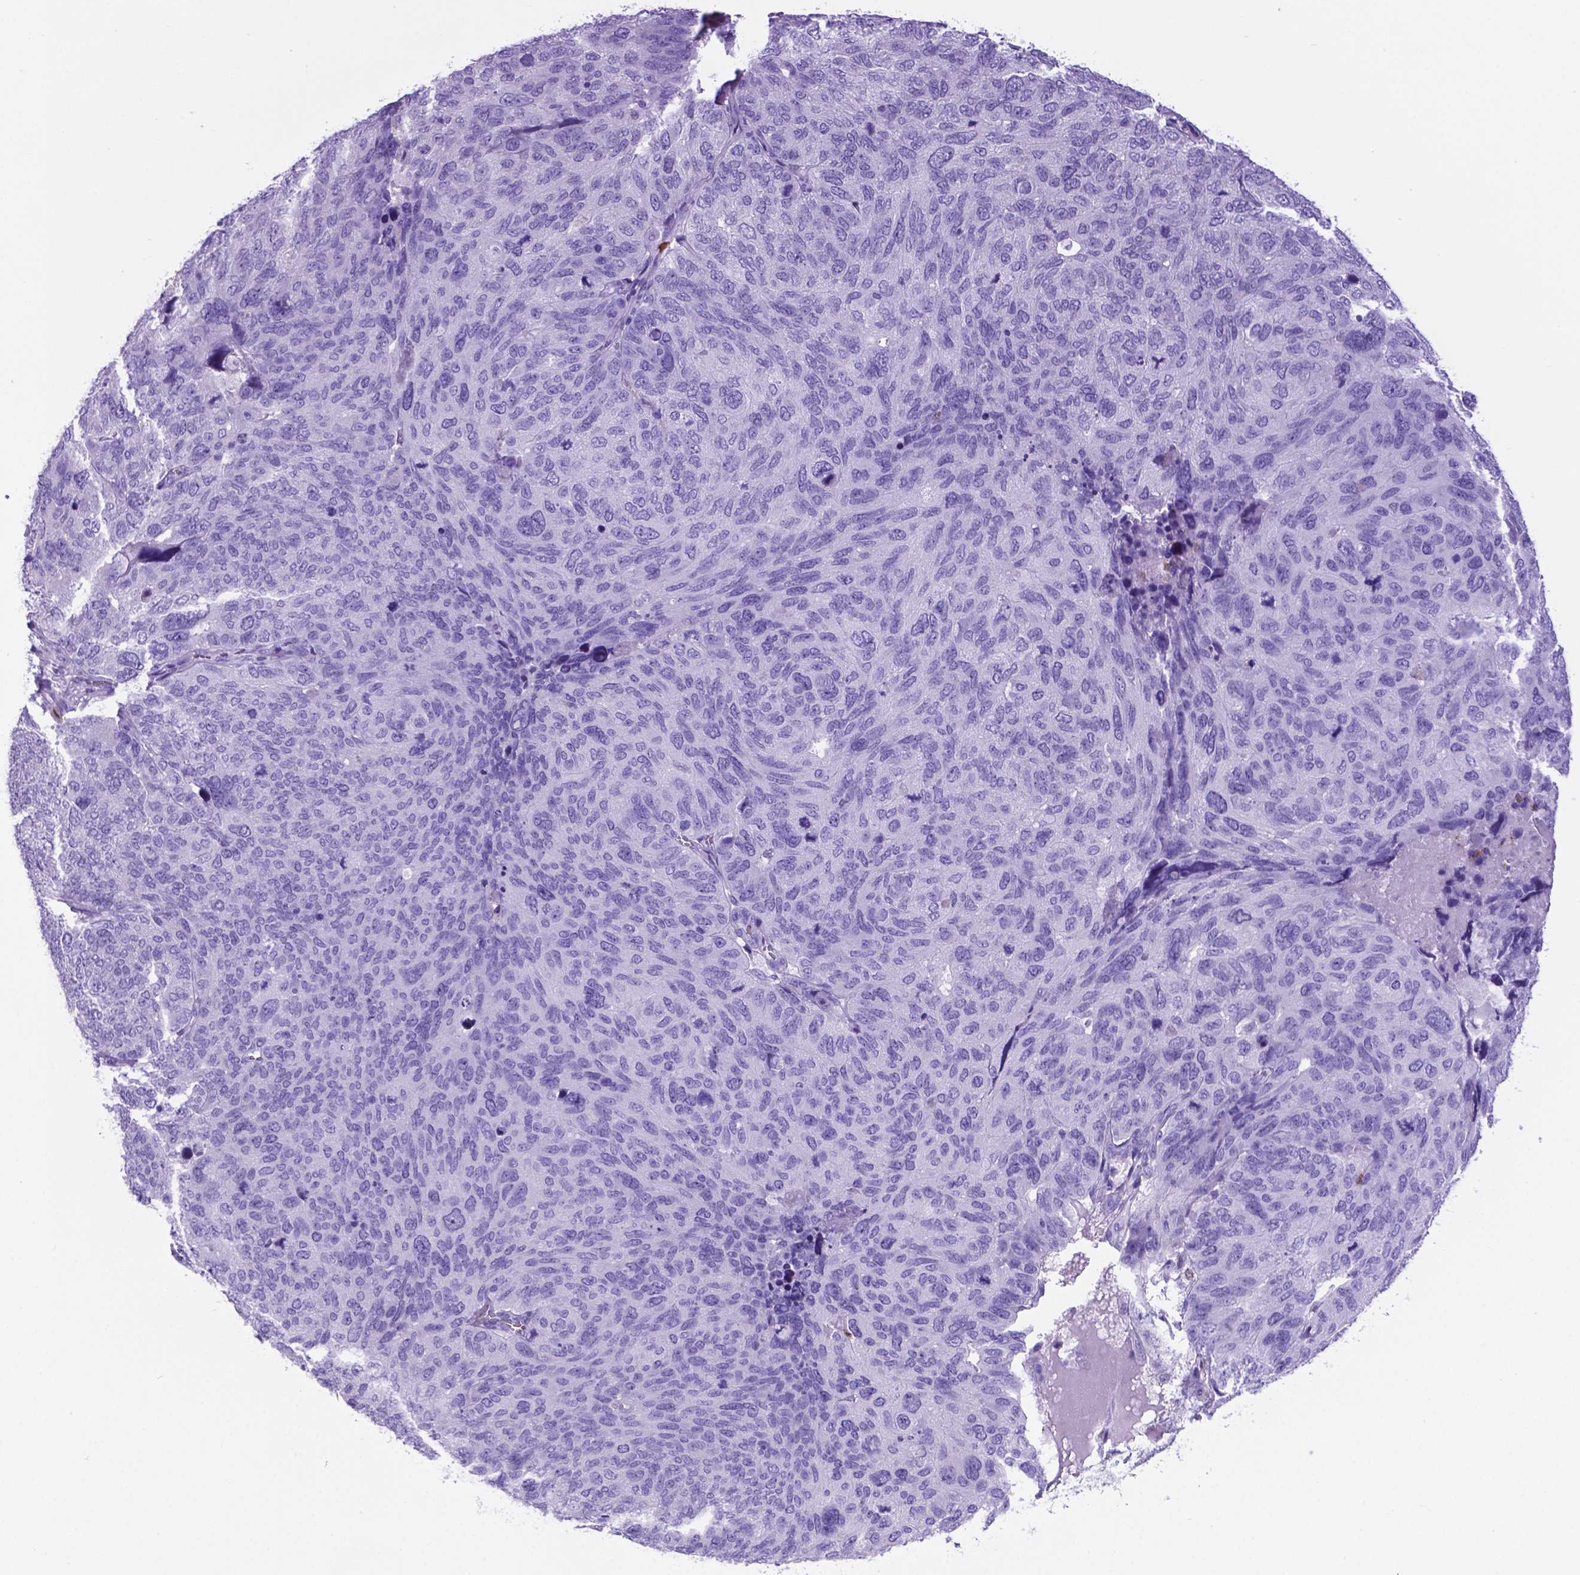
{"staining": {"intensity": "negative", "quantity": "none", "location": "none"}, "tissue": "ovarian cancer", "cell_type": "Tumor cells", "image_type": "cancer", "snomed": [{"axis": "morphology", "description": "Carcinoma, endometroid"}, {"axis": "topography", "description": "Ovary"}], "caption": "There is no significant staining in tumor cells of ovarian cancer (endometroid carcinoma). Brightfield microscopy of IHC stained with DAB (3,3'-diaminobenzidine) (brown) and hematoxylin (blue), captured at high magnification.", "gene": "LZTR1", "patient": {"sex": "female", "age": 58}}